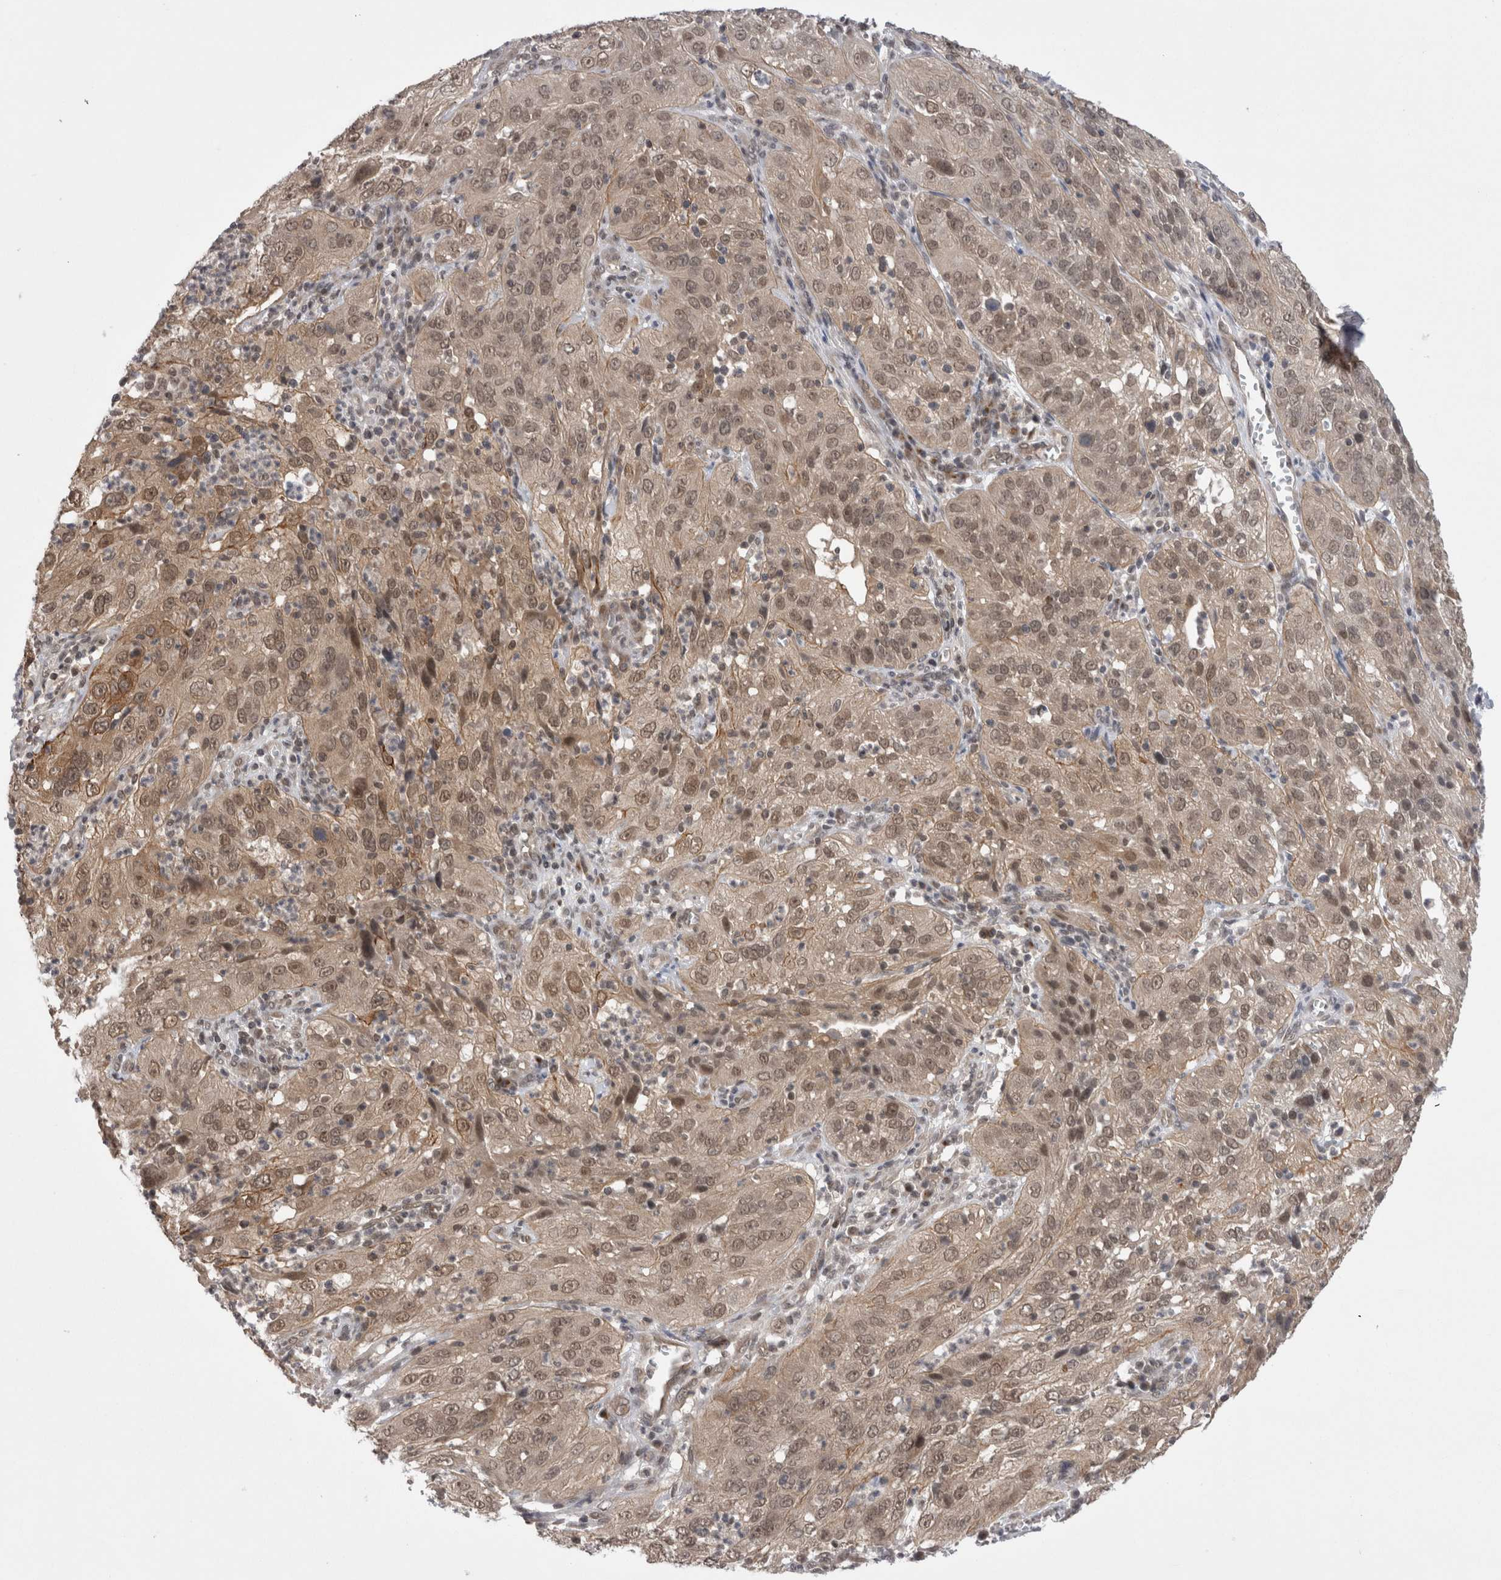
{"staining": {"intensity": "weak", "quantity": ">75%", "location": "cytoplasmic/membranous,nuclear"}, "tissue": "cervical cancer", "cell_type": "Tumor cells", "image_type": "cancer", "snomed": [{"axis": "morphology", "description": "Squamous cell carcinoma, NOS"}, {"axis": "topography", "description": "Cervix"}], "caption": "The histopathology image exhibits staining of cervical cancer, revealing weak cytoplasmic/membranous and nuclear protein expression (brown color) within tumor cells.", "gene": "ZNF341", "patient": {"sex": "female", "age": 32}}